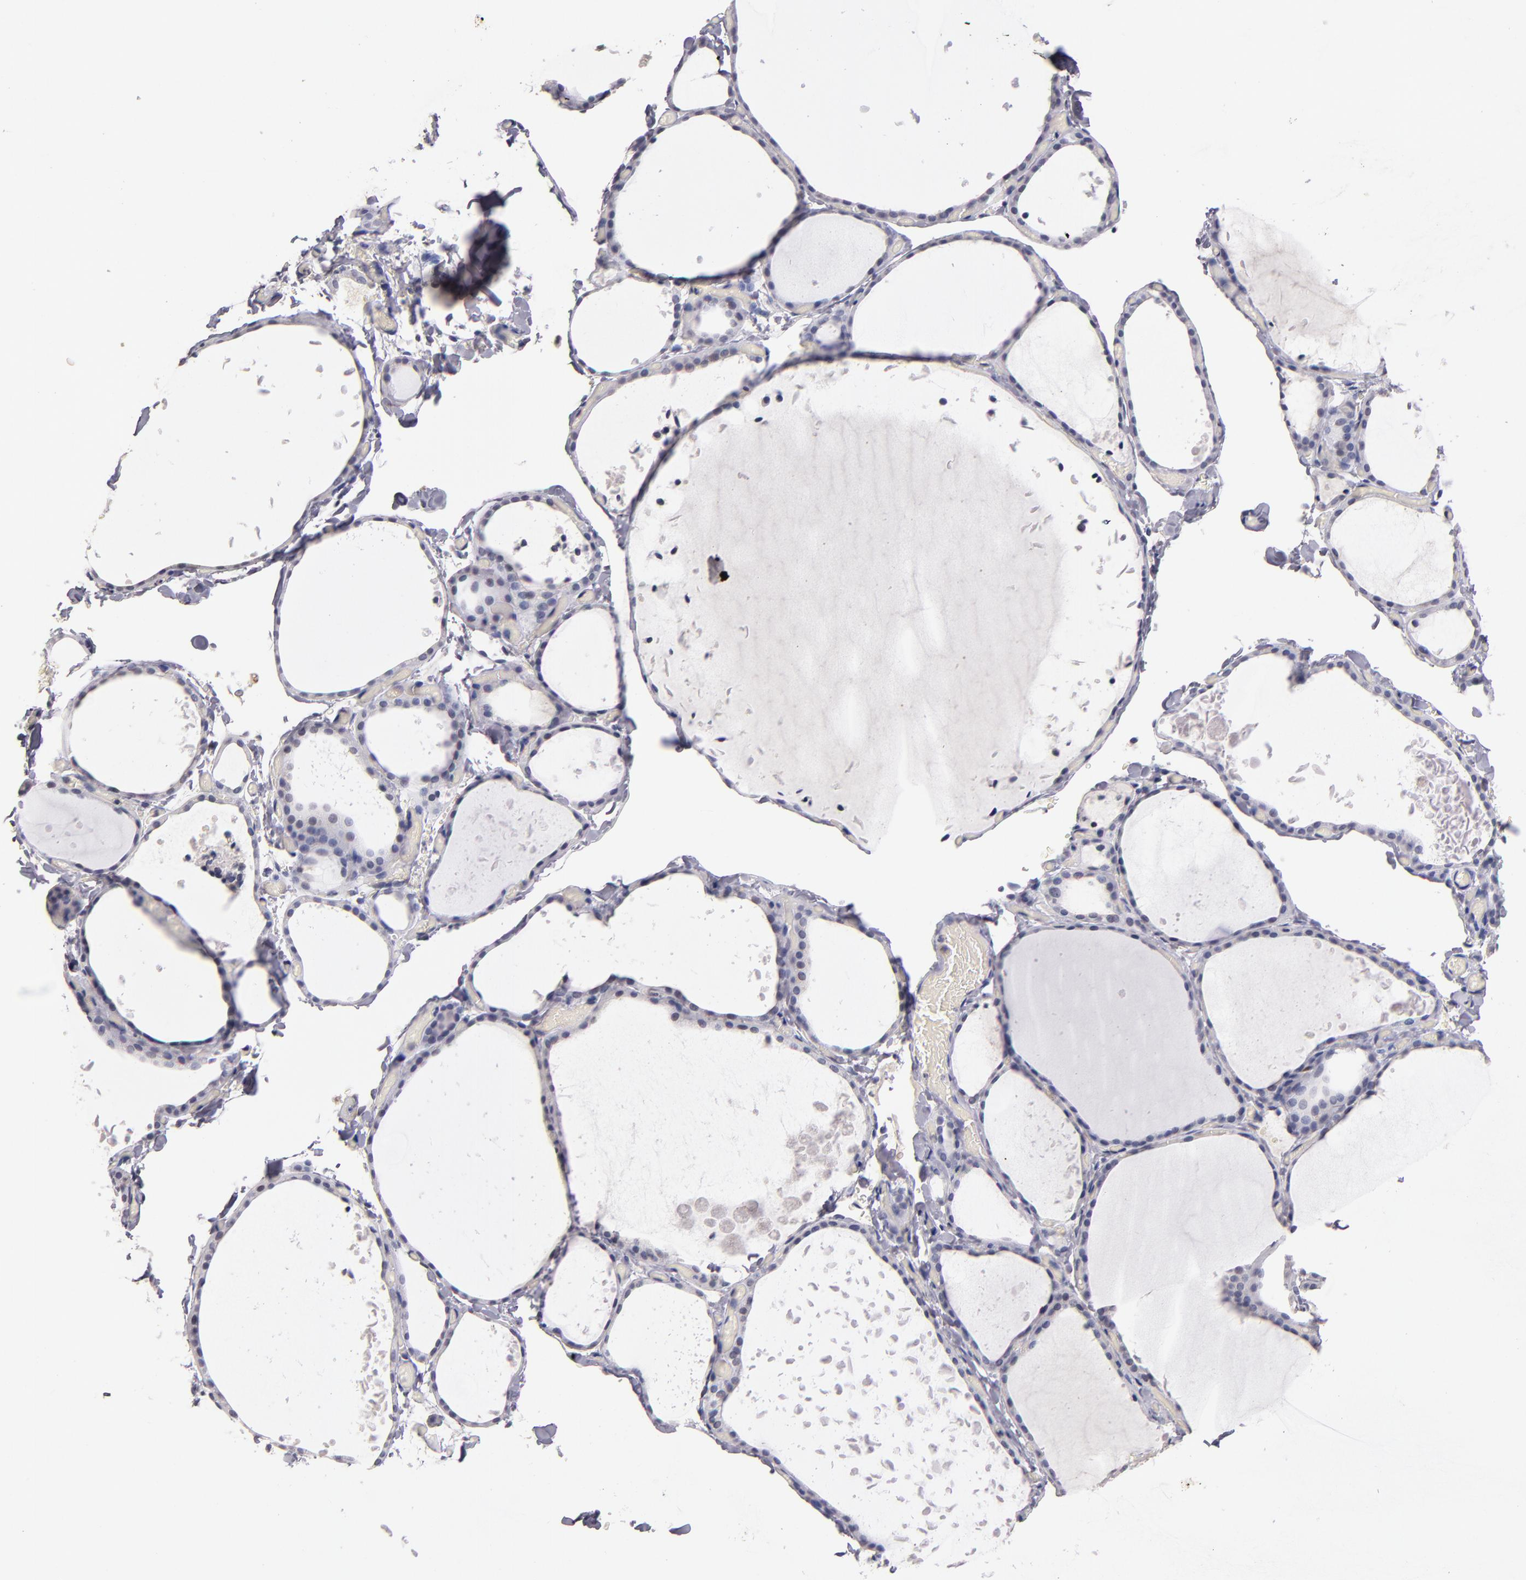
{"staining": {"intensity": "negative", "quantity": "none", "location": "none"}, "tissue": "thyroid gland", "cell_type": "Glandular cells", "image_type": "normal", "snomed": [{"axis": "morphology", "description": "Normal tissue, NOS"}, {"axis": "topography", "description": "Thyroid gland"}], "caption": "High power microscopy image of an IHC histopathology image of normal thyroid gland, revealing no significant staining in glandular cells. (DAB (3,3'-diaminobenzidine) immunohistochemistry (IHC) visualized using brightfield microscopy, high magnification).", "gene": "SOX10", "patient": {"sex": "female", "age": 22}}